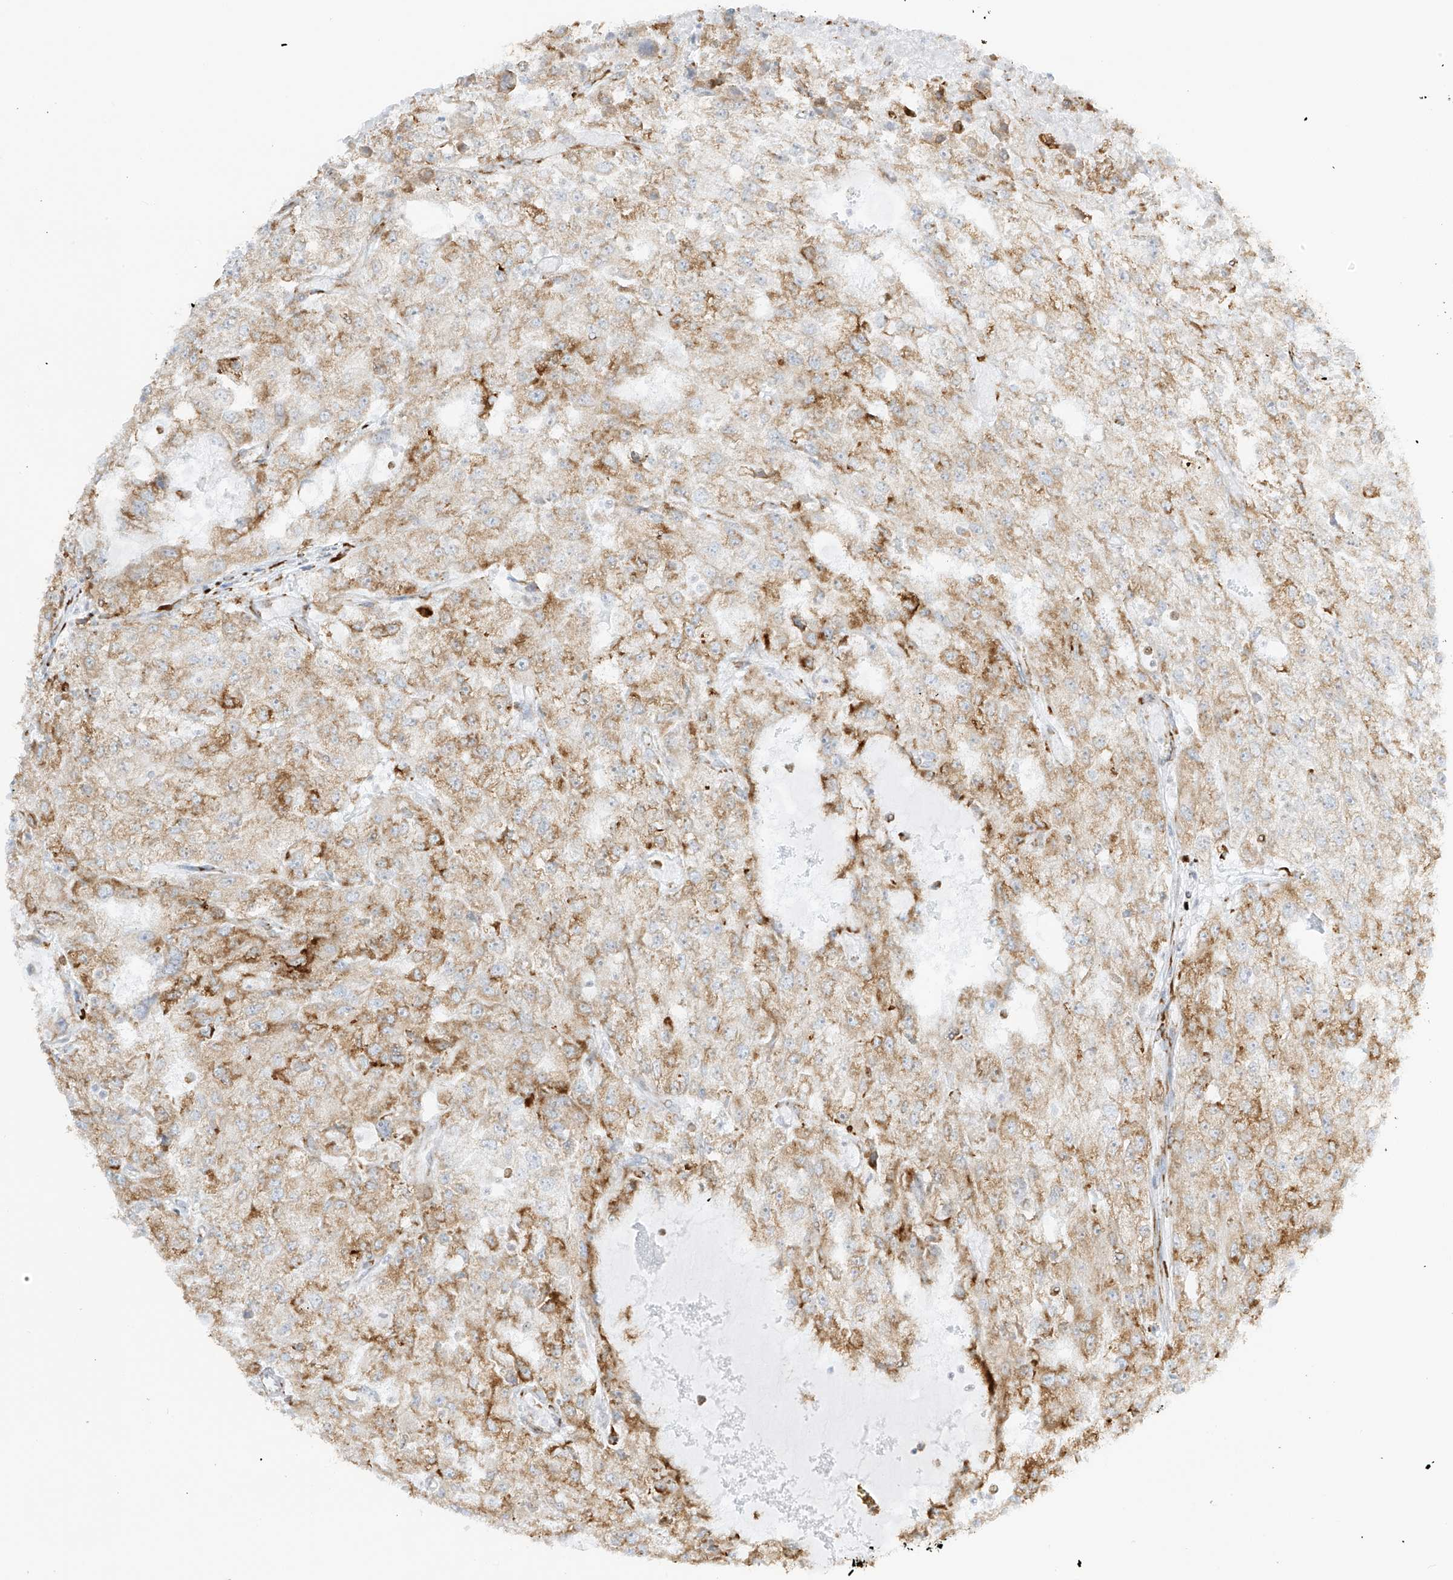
{"staining": {"intensity": "moderate", "quantity": ">75%", "location": "cytoplasmic/membranous"}, "tissue": "renal cancer", "cell_type": "Tumor cells", "image_type": "cancer", "snomed": [{"axis": "morphology", "description": "Adenocarcinoma, NOS"}, {"axis": "topography", "description": "Kidney"}], "caption": "IHC of human renal adenocarcinoma shows medium levels of moderate cytoplasmic/membranous staining in approximately >75% of tumor cells.", "gene": "LRRC59", "patient": {"sex": "female", "age": 54}}